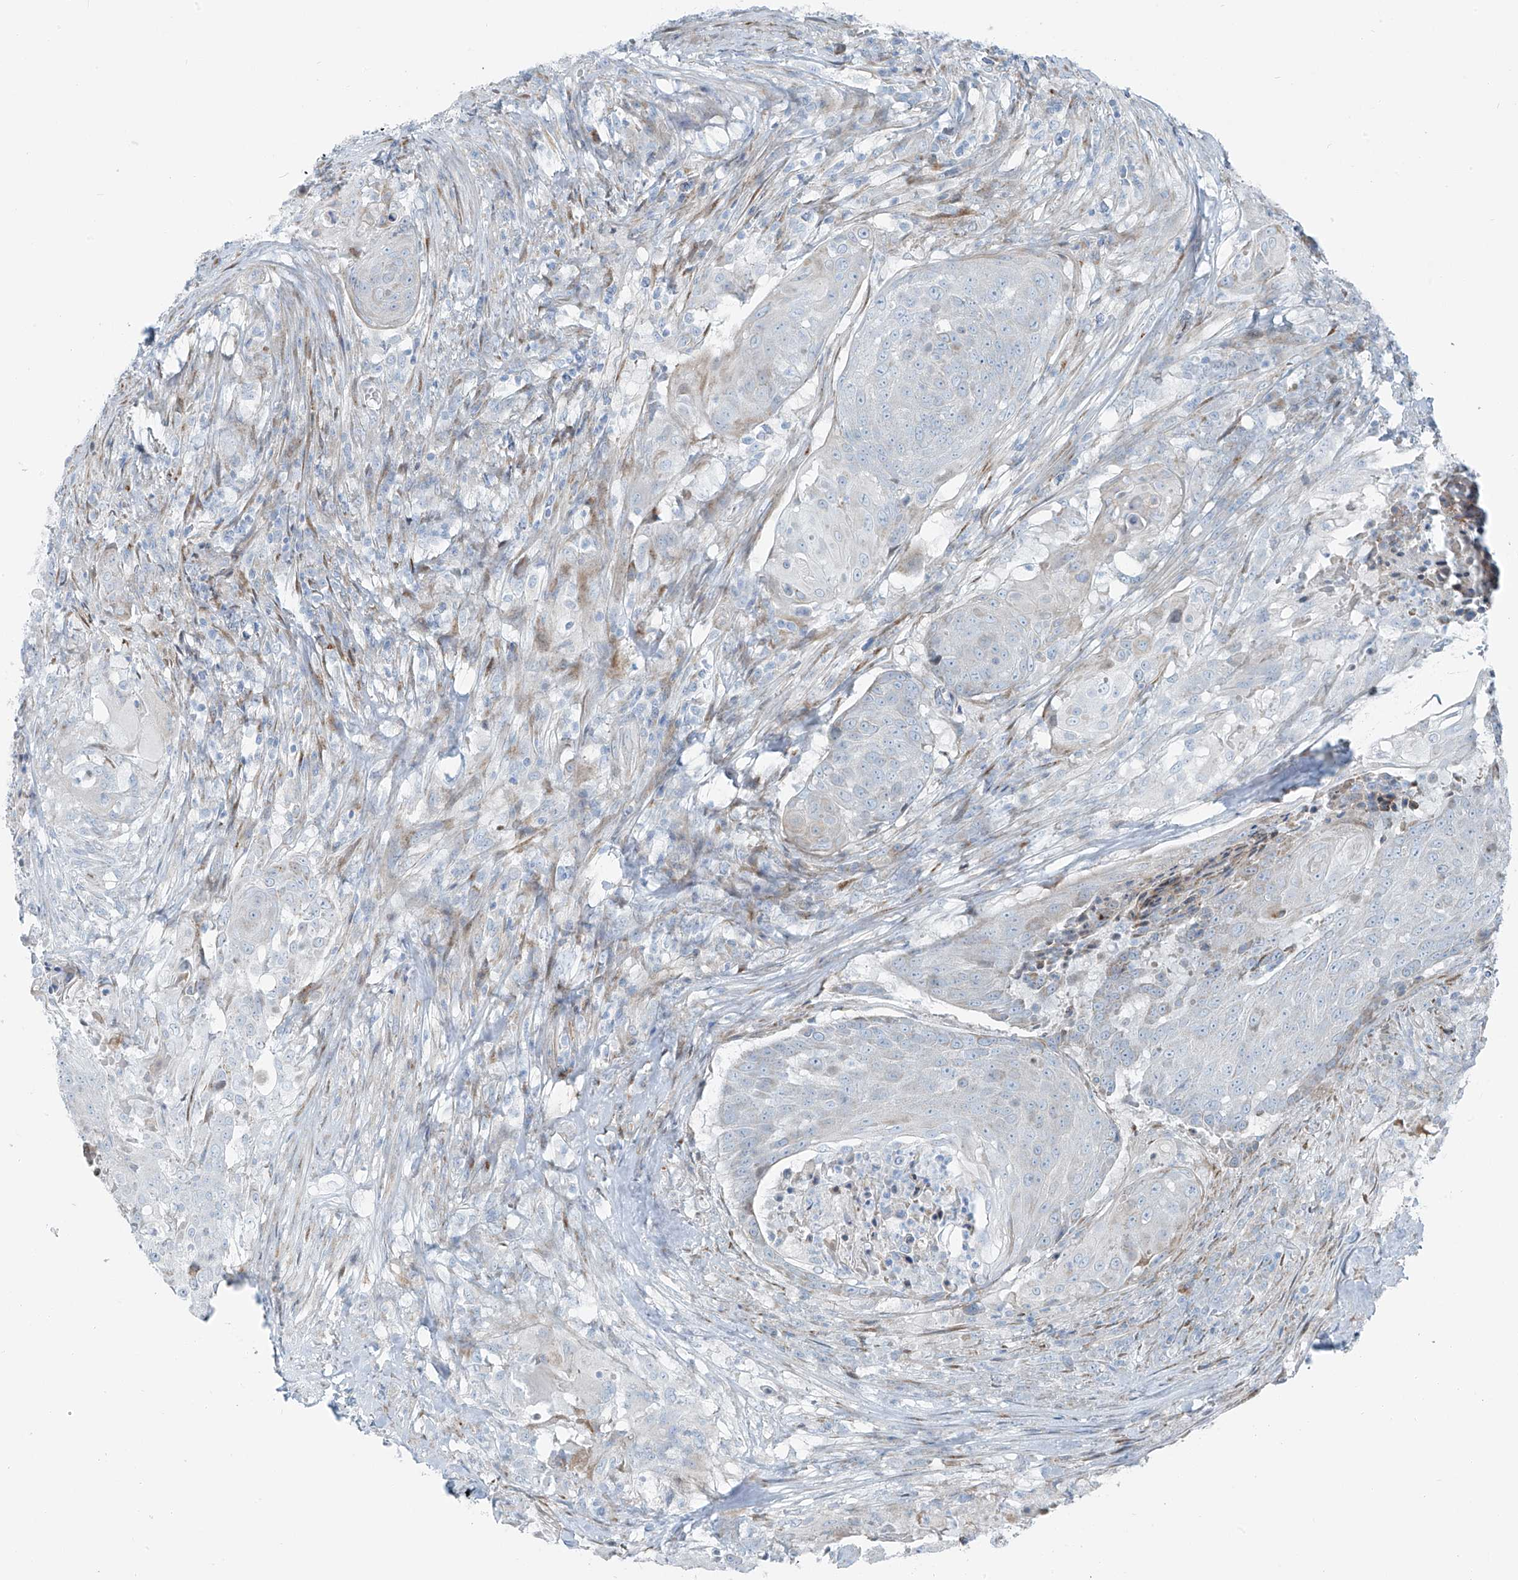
{"staining": {"intensity": "negative", "quantity": "none", "location": "none"}, "tissue": "urothelial cancer", "cell_type": "Tumor cells", "image_type": "cancer", "snomed": [{"axis": "morphology", "description": "Urothelial carcinoma, High grade"}, {"axis": "topography", "description": "Urinary bladder"}], "caption": "This micrograph is of urothelial carcinoma (high-grade) stained with immunohistochemistry to label a protein in brown with the nuclei are counter-stained blue. There is no expression in tumor cells.", "gene": "HIC2", "patient": {"sex": "female", "age": 63}}